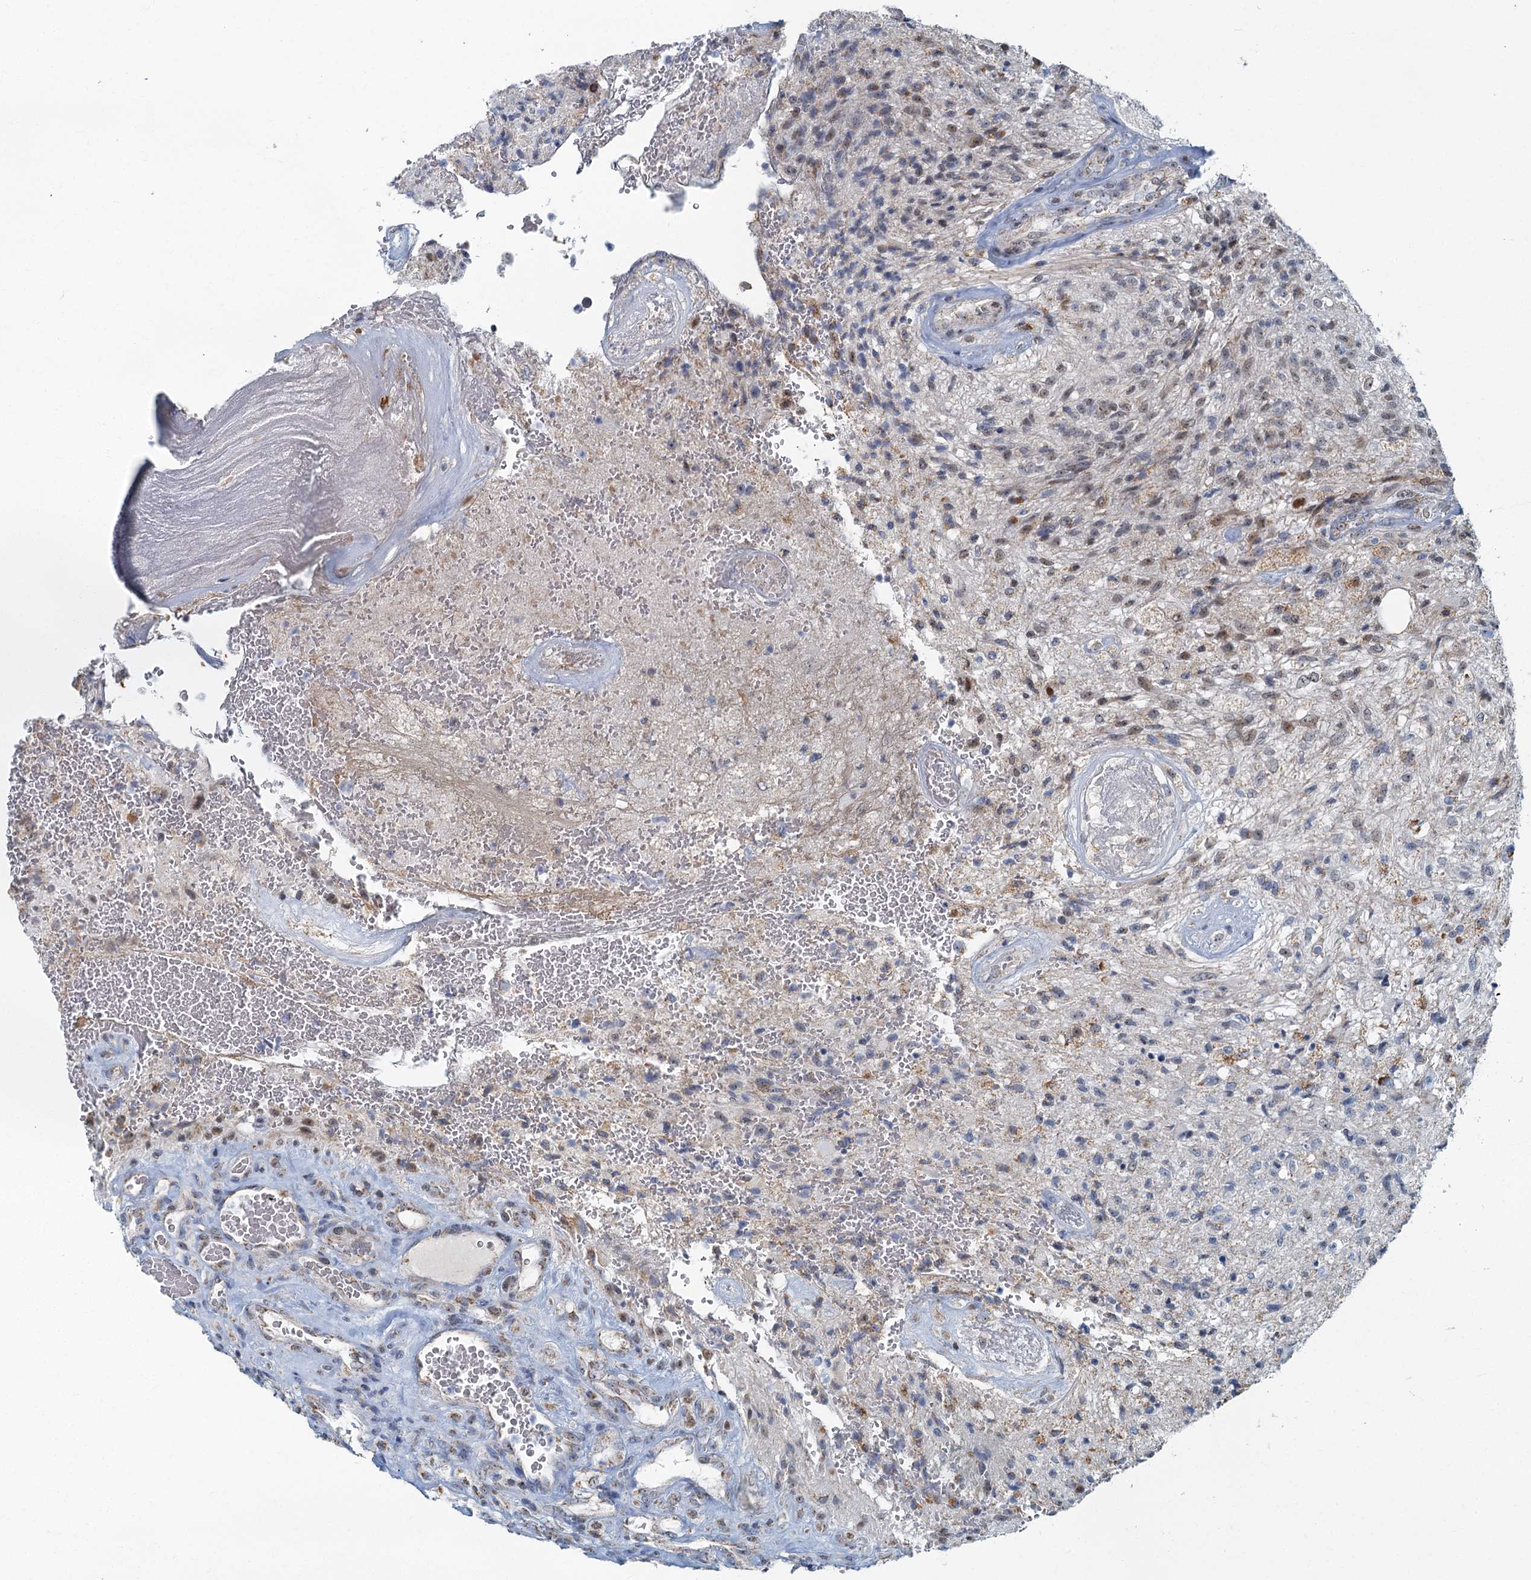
{"staining": {"intensity": "weak", "quantity": "25%-75%", "location": "cytoplasmic/membranous"}, "tissue": "glioma", "cell_type": "Tumor cells", "image_type": "cancer", "snomed": [{"axis": "morphology", "description": "Glioma, malignant, High grade"}, {"axis": "topography", "description": "Brain"}], "caption": "An image of high-grade glioma (malignant) stained for a protein reveals weak cytoplasmic/membranous brown staining in tumor cells. Nuclei are stained in blue.", "gene": "RAD9B", "patient": {"sex": "male", "age": 56}}